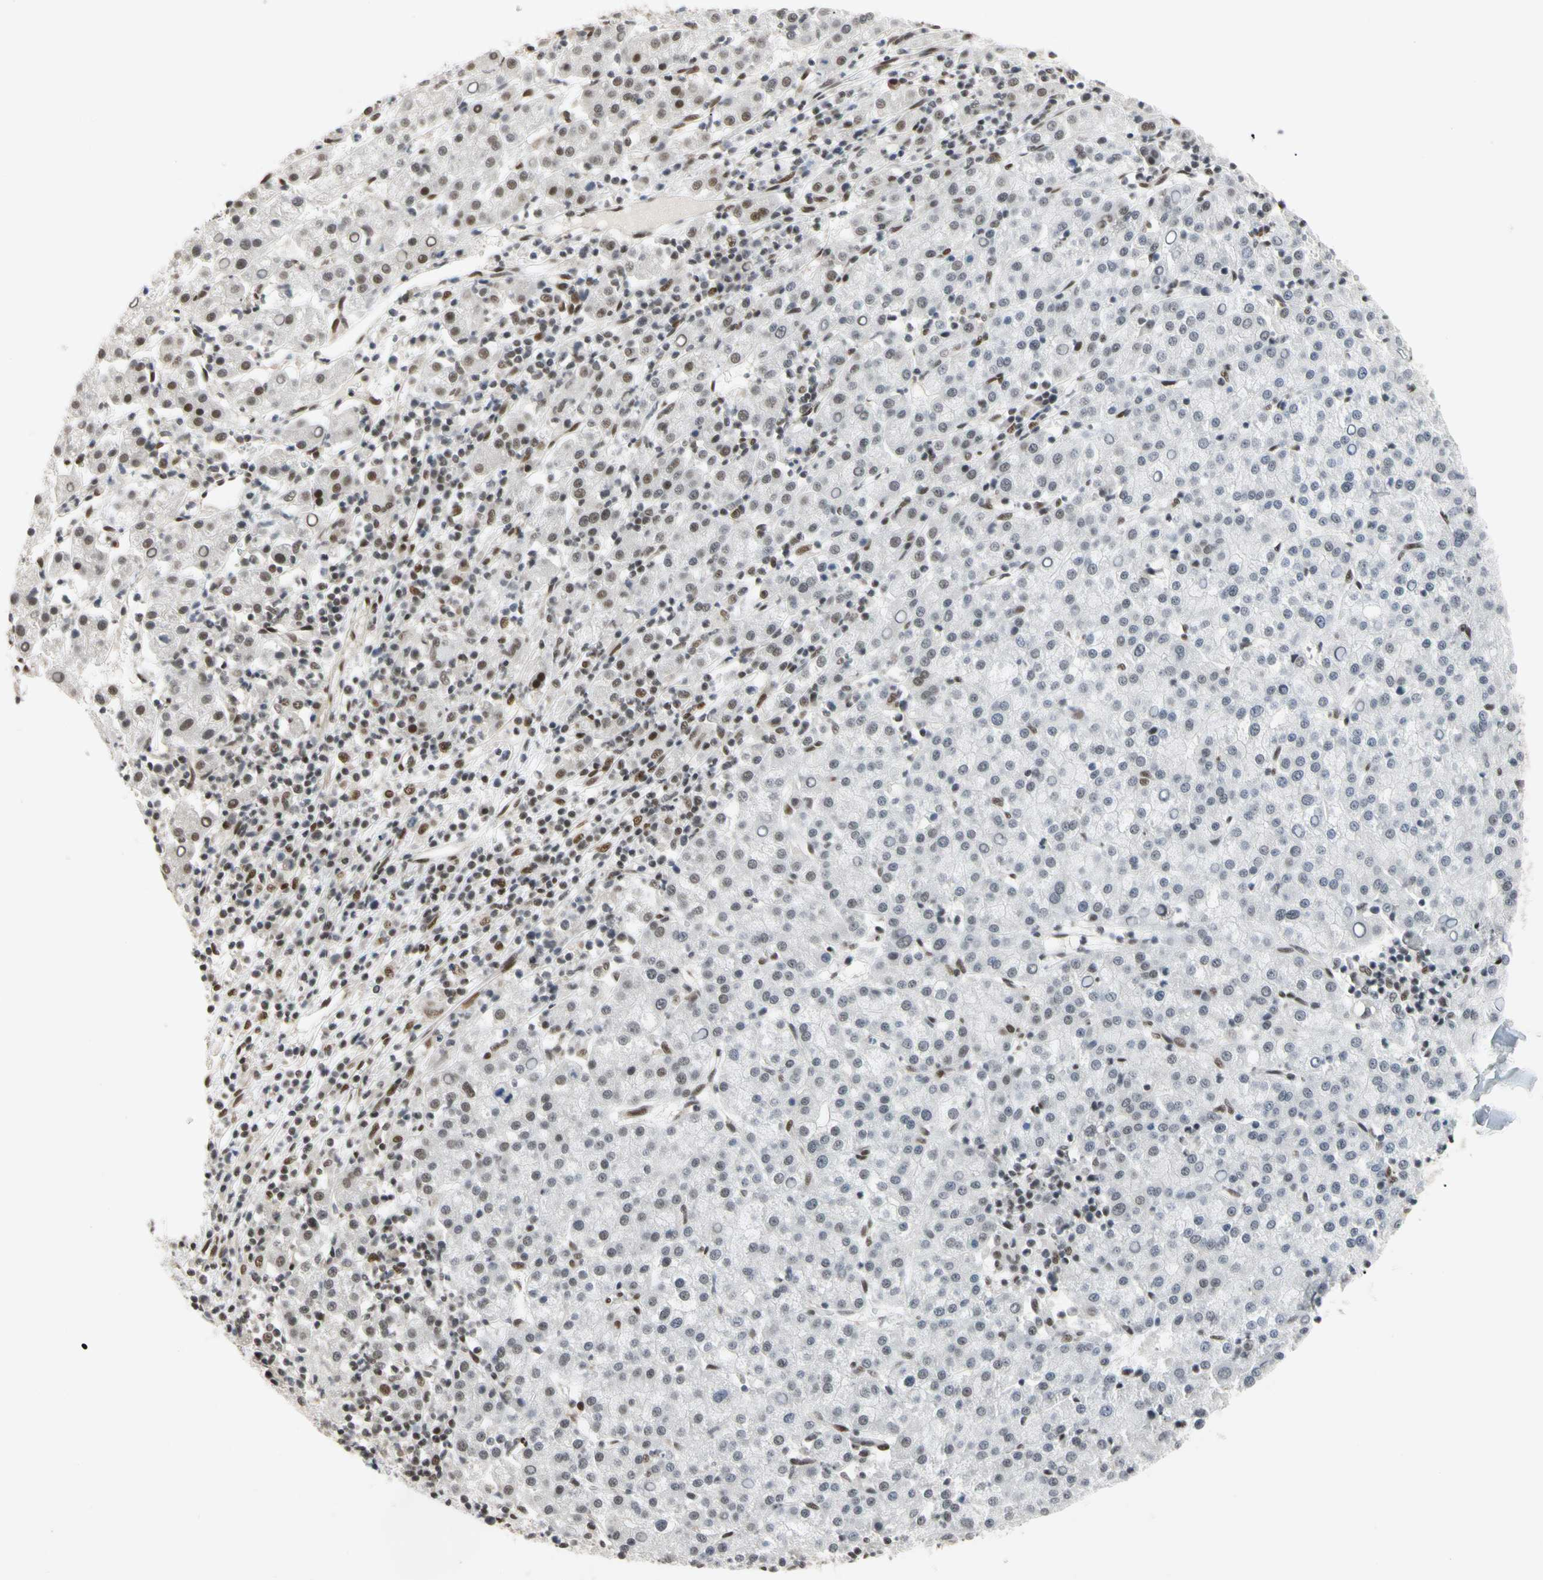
{"staining": {"intensity": "weak", "quantity": "25%-75%", "location": "nuclear"}, "tissue": "liver cancer", "cell_type": "Tumor cells", "image_type": "cancer", "snomed": [{"axis": "morphology", "description": "Carcinoma, Hepatocellular, NOS"}, {"axis": "topography", "description": "Liver"}], "caption": "Immunohistochemical staining of human liver hepatocellular carcinoma demonstrates low levels of weak nuclear positivity in about 25%-75% of tumor cells.", "gene": "FAM98B", "patient": {"sex": "female", "age": 58}}